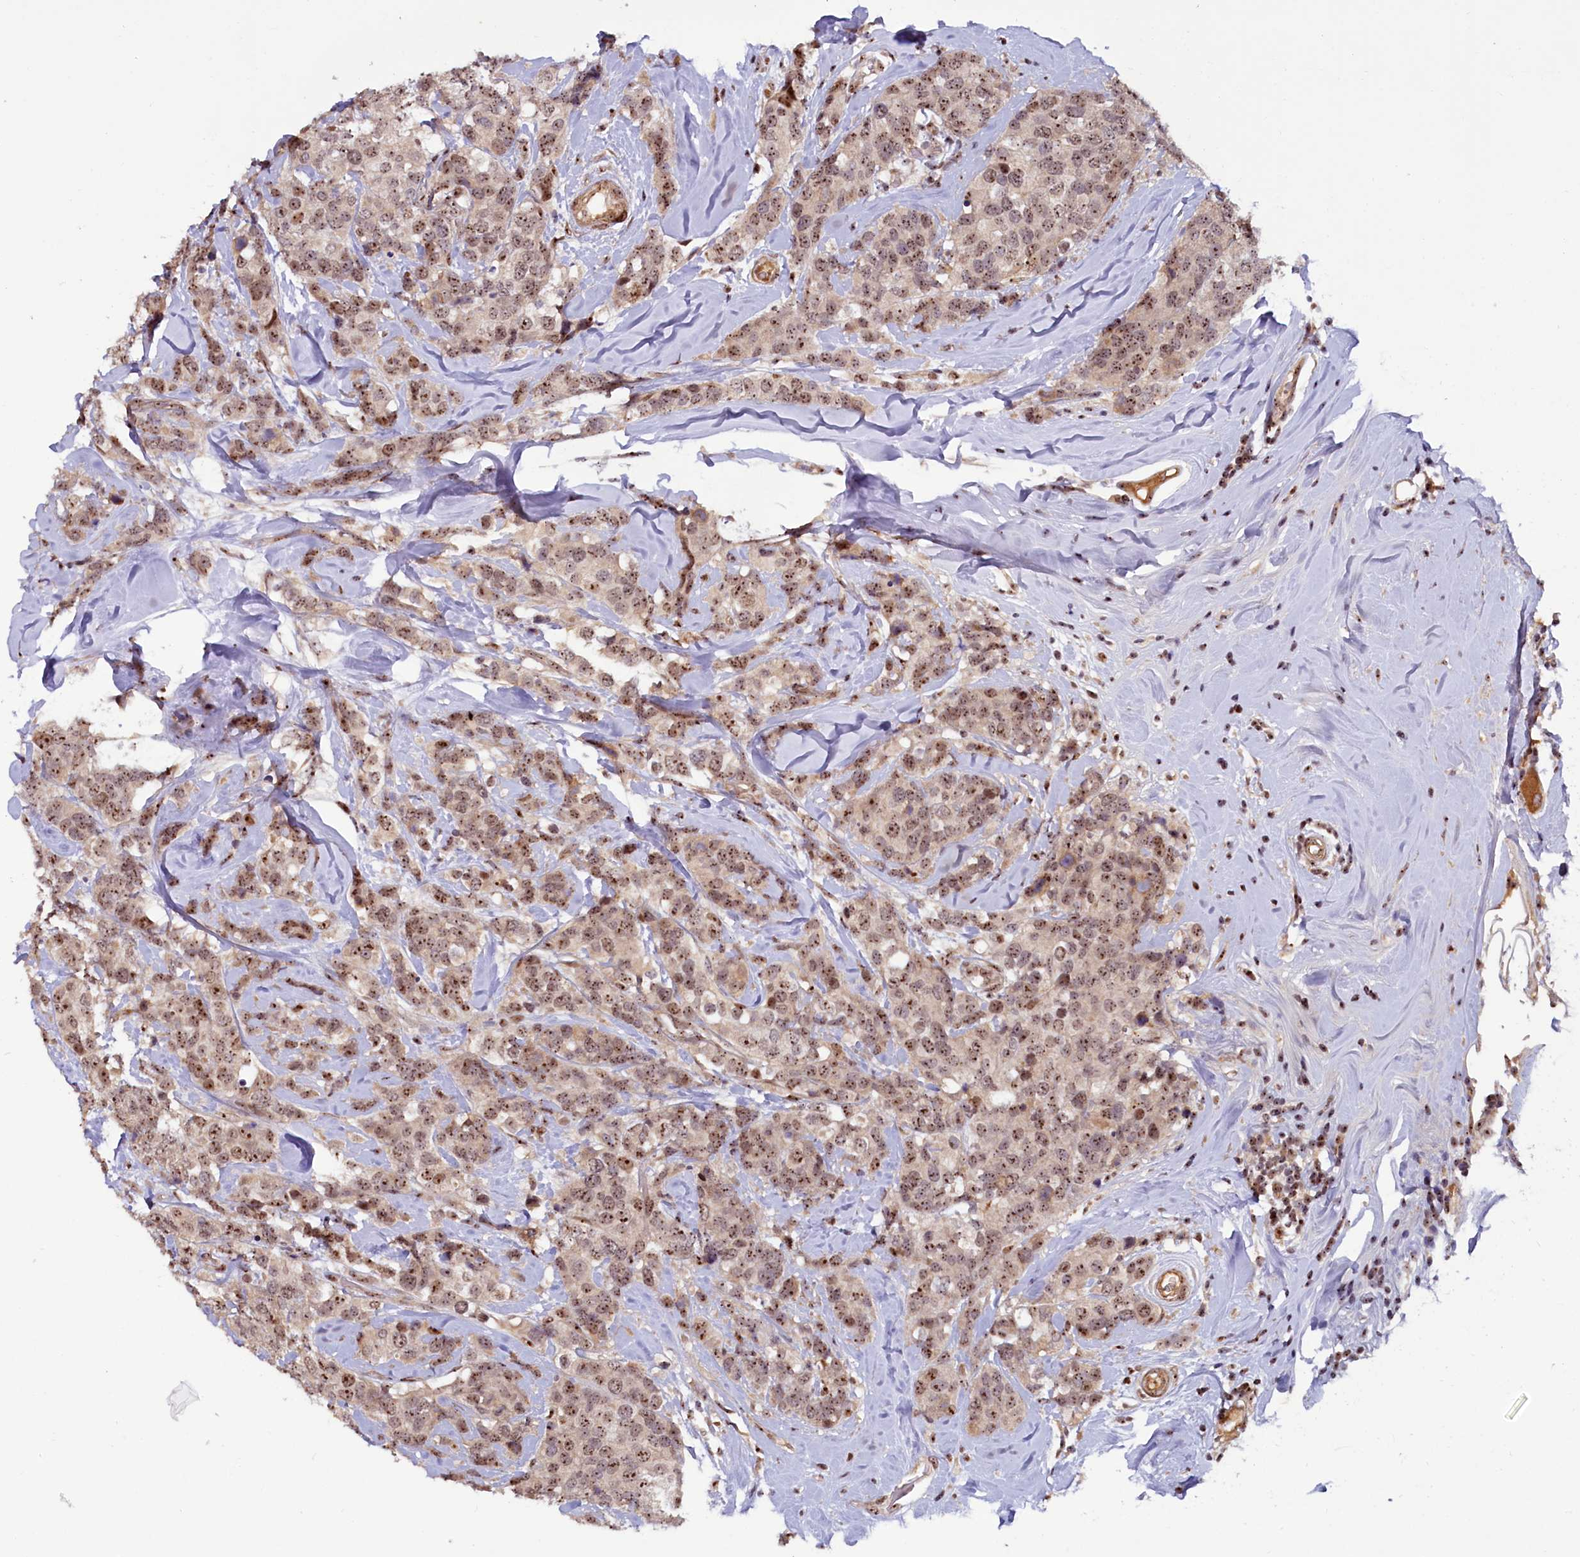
{"staining": {"intensity": "moderate", "quantity": ">75%", "location": "nuclear"}, "tissue": "breast cancer", "cell_type": "Tumor cells", "image_type": "cancer", "snomed": [{"axis": "morphology", "description": "Lobular carcinoma"}, {"axis": "topography", "description": "Breast"}], "caption": "Breast lobular carcinoma was stained to show a protein in brown. There is medium levels of moderate nuclear positivity in about >75% of tumor cells.", "gene": "TCOF1", "patient": {"sex": "female", "age": 59}}